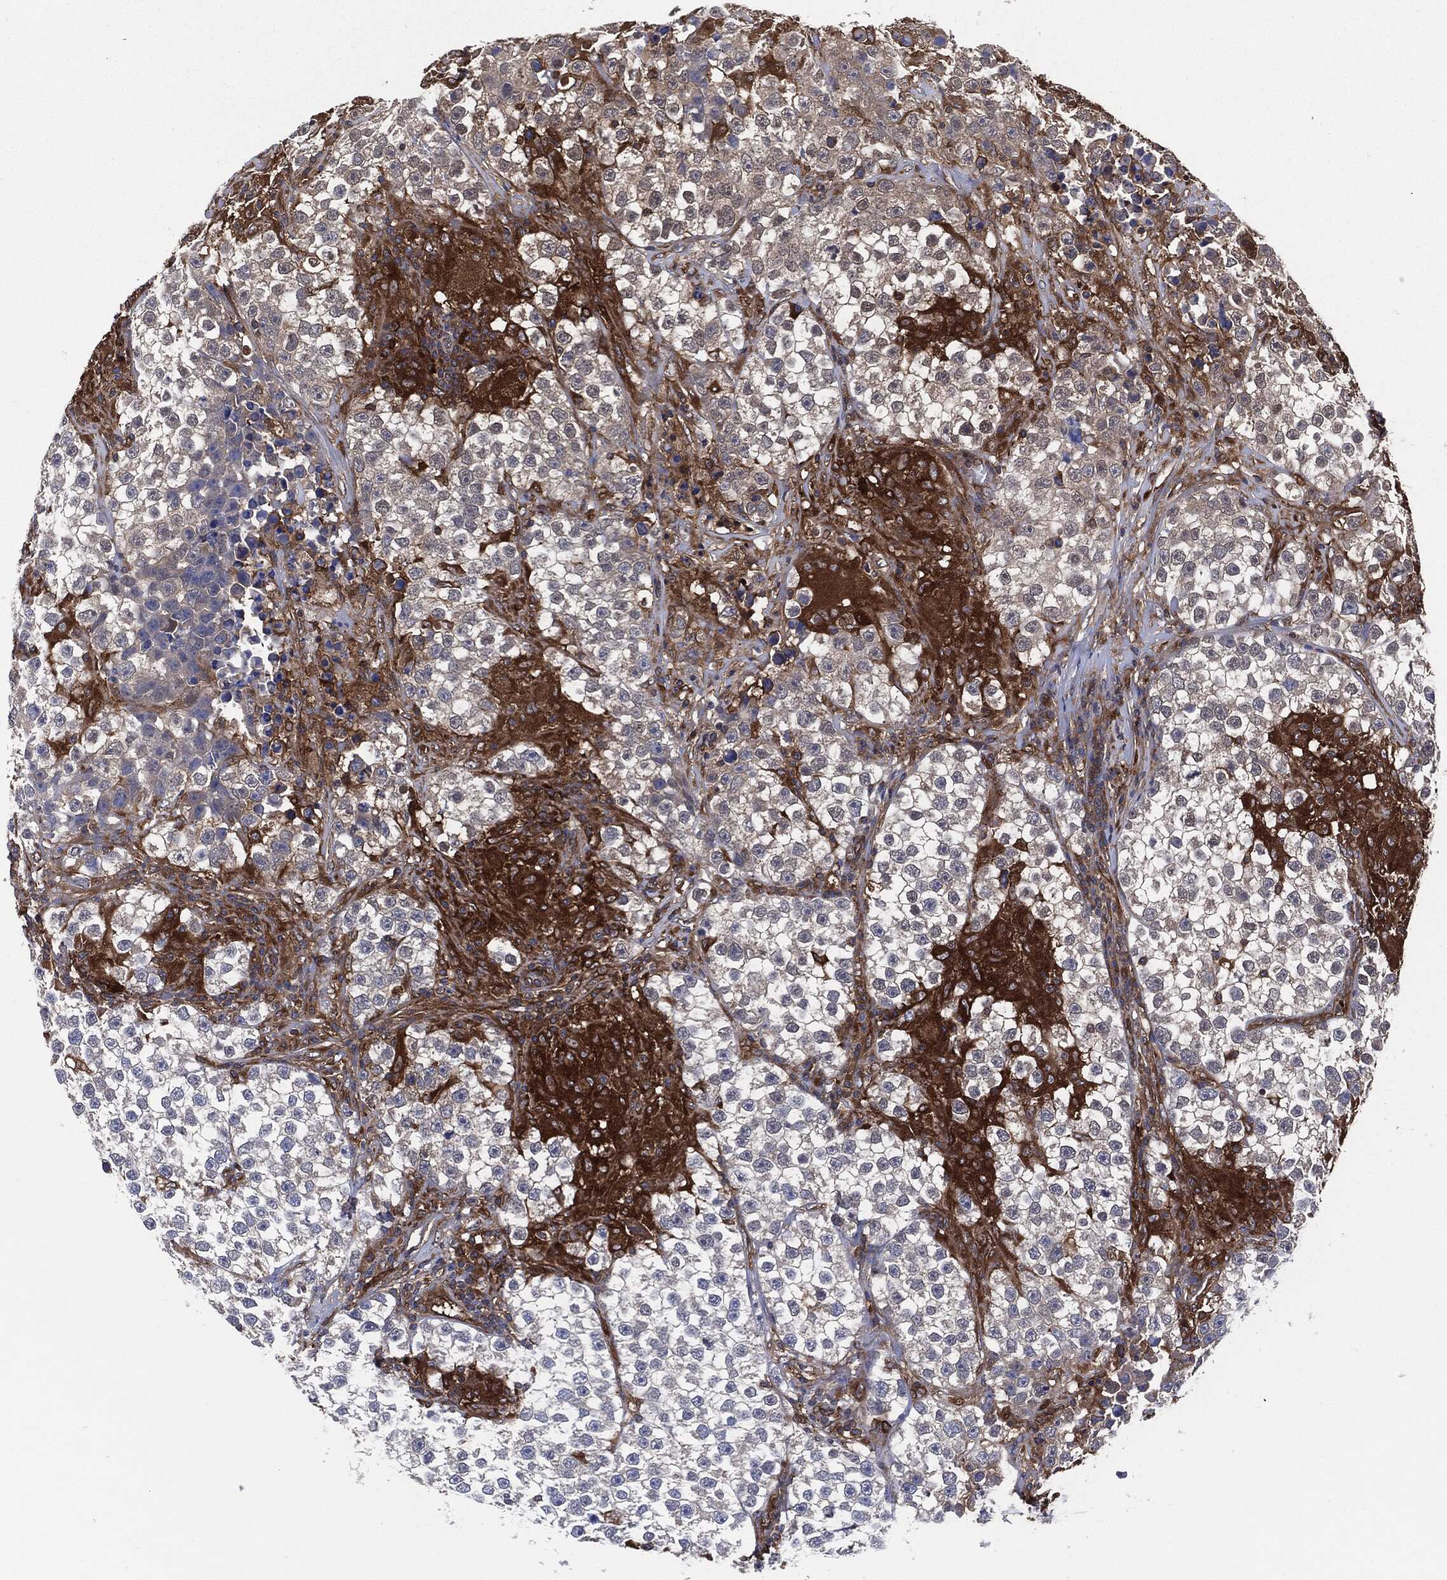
{"staining": {"intensity": "negative", "quantity": "none", "location": "none"}, "tissue": "testis cancer", "cell_type": "Tumor cells", "image_type": "cancer", "snomed": [{"axis": "morphology", "description": "Seminoma, NOS"}, {"axis": "topography", "description": "Testis"}], "caption": "This is an immunohistochemistry (IHC) micrograph of testis cancer. There is no positivity in tumor cells.", "gene": "XPNPEP1", "patient": {"sex": "male", "age": 46}}